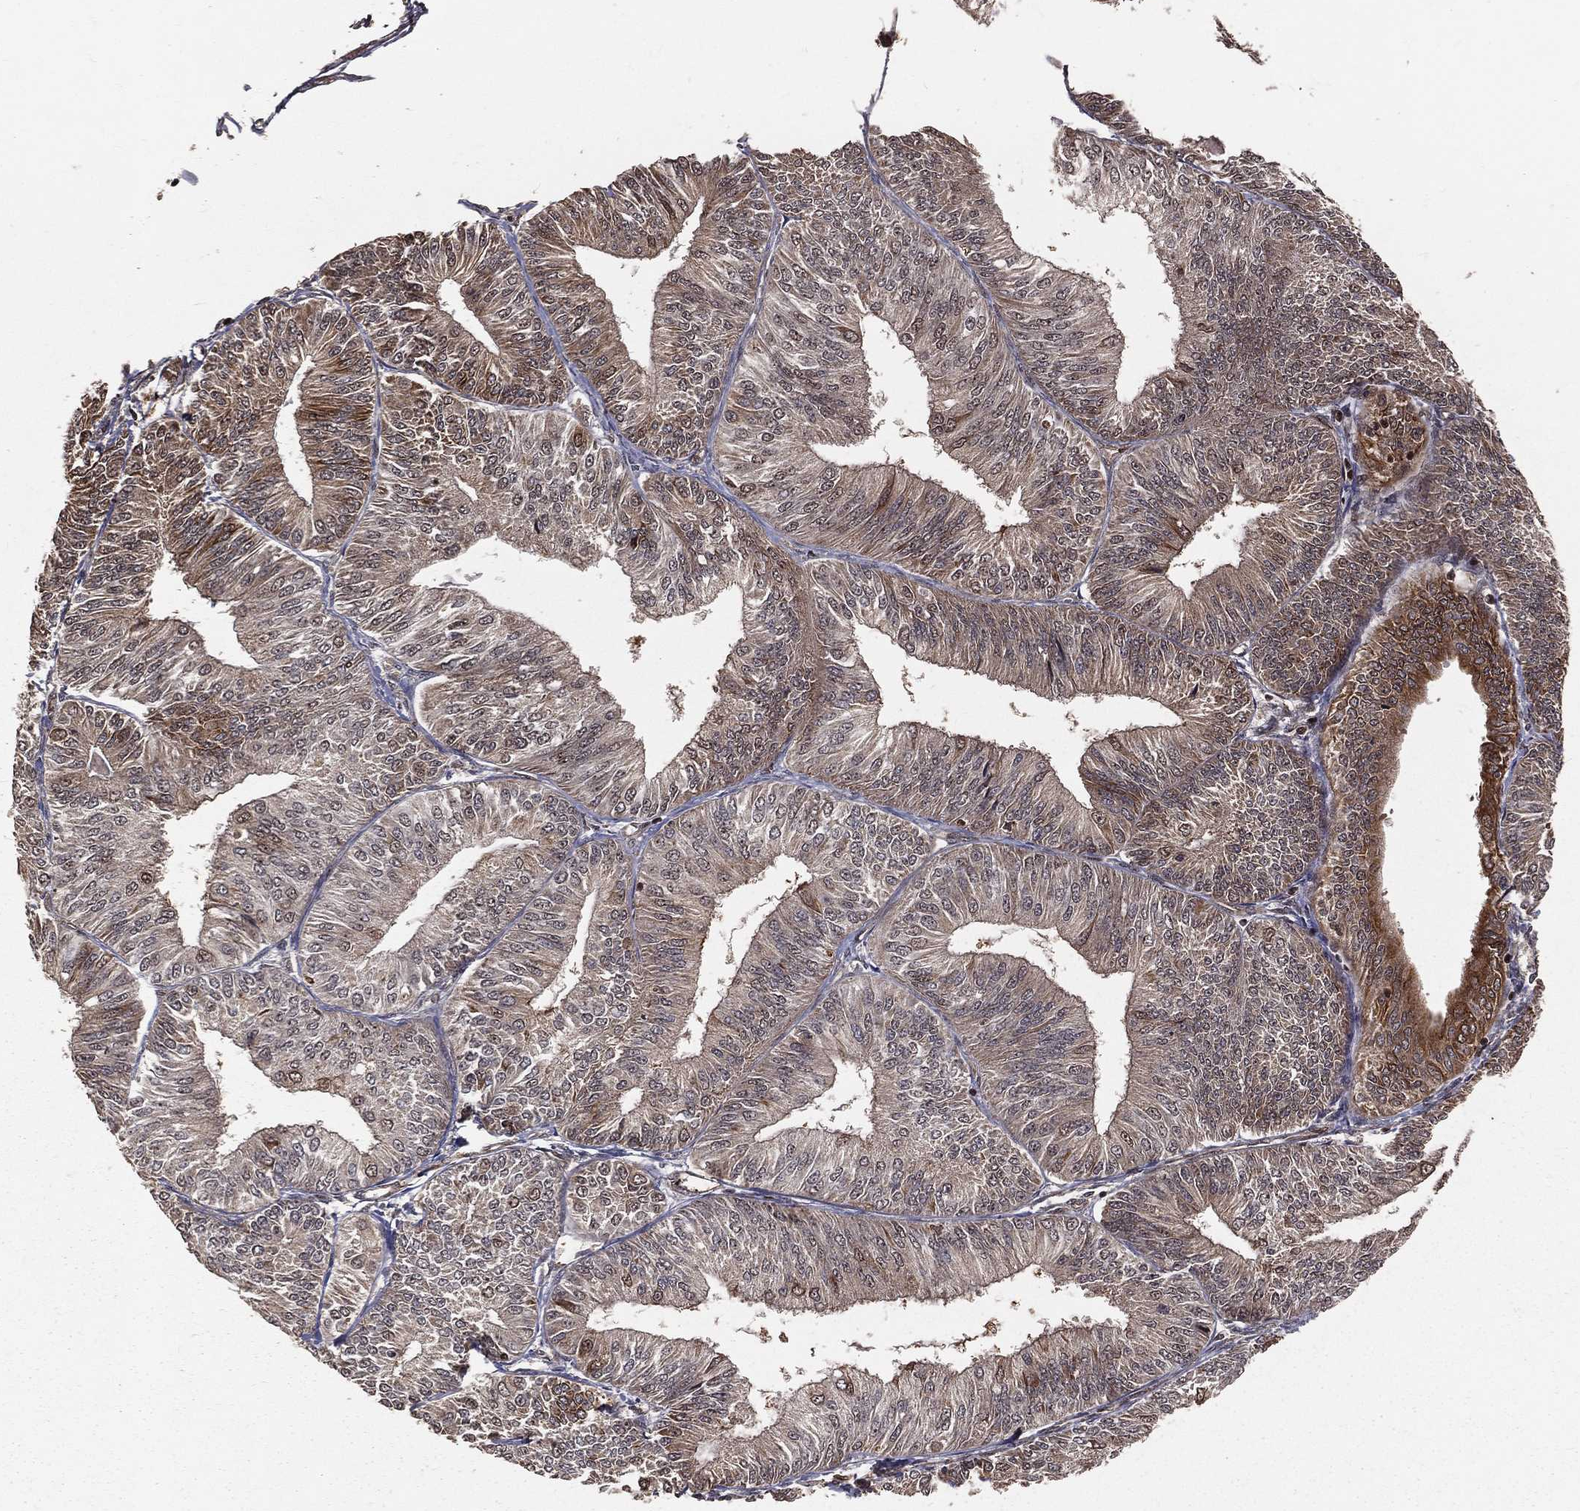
{"staining": {"intensity": "moderate", "quantity": "<25%", "location": "cytoplasmic/membranous"}, "tissue": "endometrial cancer", "cell_type": "Tumor cells", "image_type": "cancer", "snomed": [{"axis": "morphology", "description": "Adenocarcinoma, NOS"}, {"axis": "topography", "description": "Endometrium"}], "caption": "There is low levels of moderate cytoplasmic/membranous staining in tumor cells of endometrial adenocarcinoma, as demonstrated by immunohistochemical staining (brown color).", "gene": "MAPK1", "patient": {"sex": "female", "age": 58}}